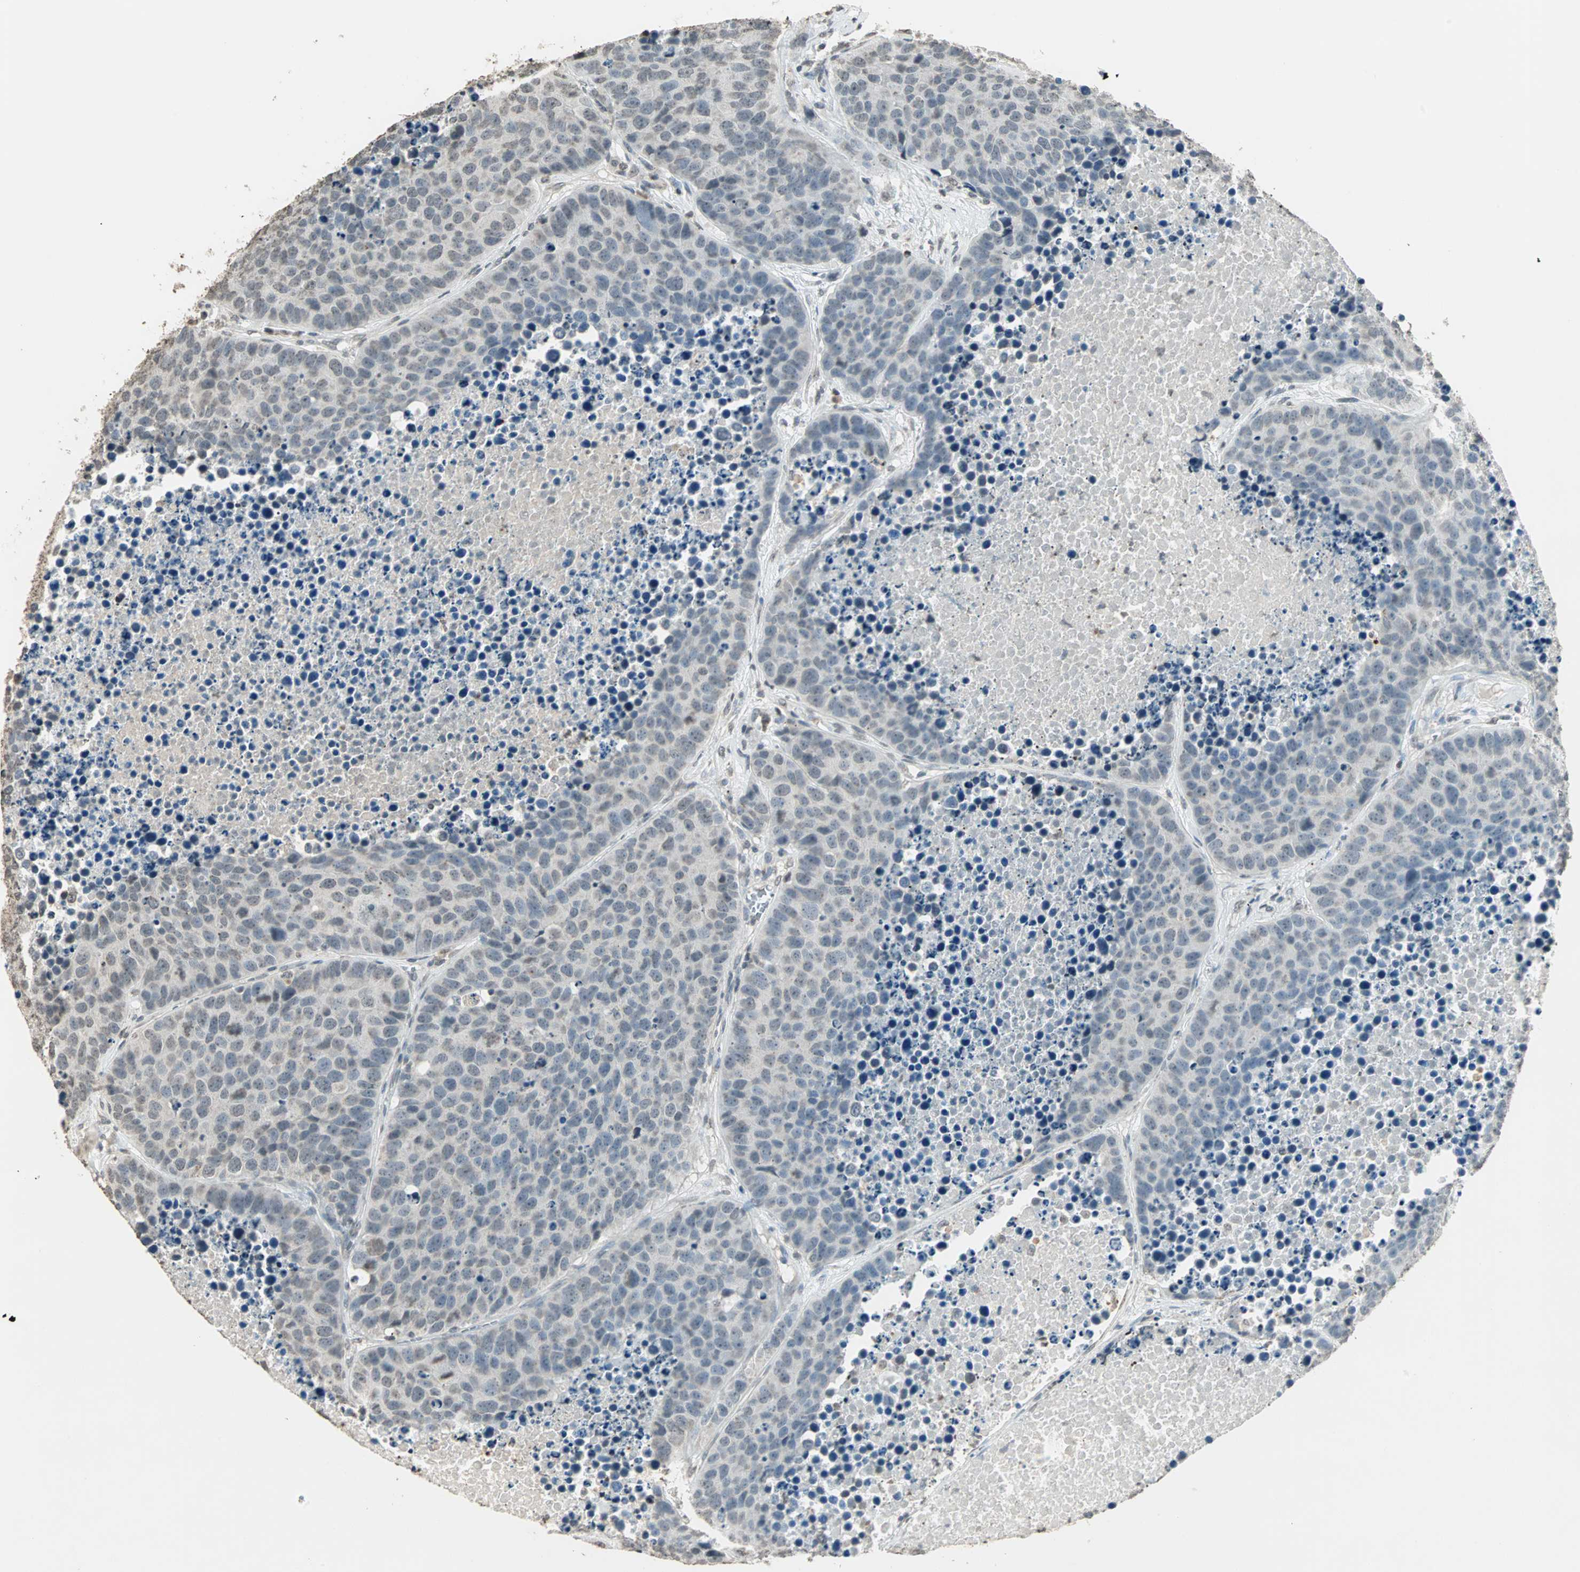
{"staining": {"intensity": "weak", "quantity": "<25%", "location": "nuclear"}, "tissue": "carcinoid", "cell_type": "Tumor cells", "image_type": "cancer", "snomed": [{"axis": "morphology", "description": "Carcinoid, malignant, NOS"}, {"axis": "topography", "description": "Lung"}], "caption": "Carcinoid was stained to show a protein in brown. There is no significant expression in tumor cells. Nuclei are stained in blue.", "gene": "PRELID1", "patient": {"sex": "male", "age": 60}}